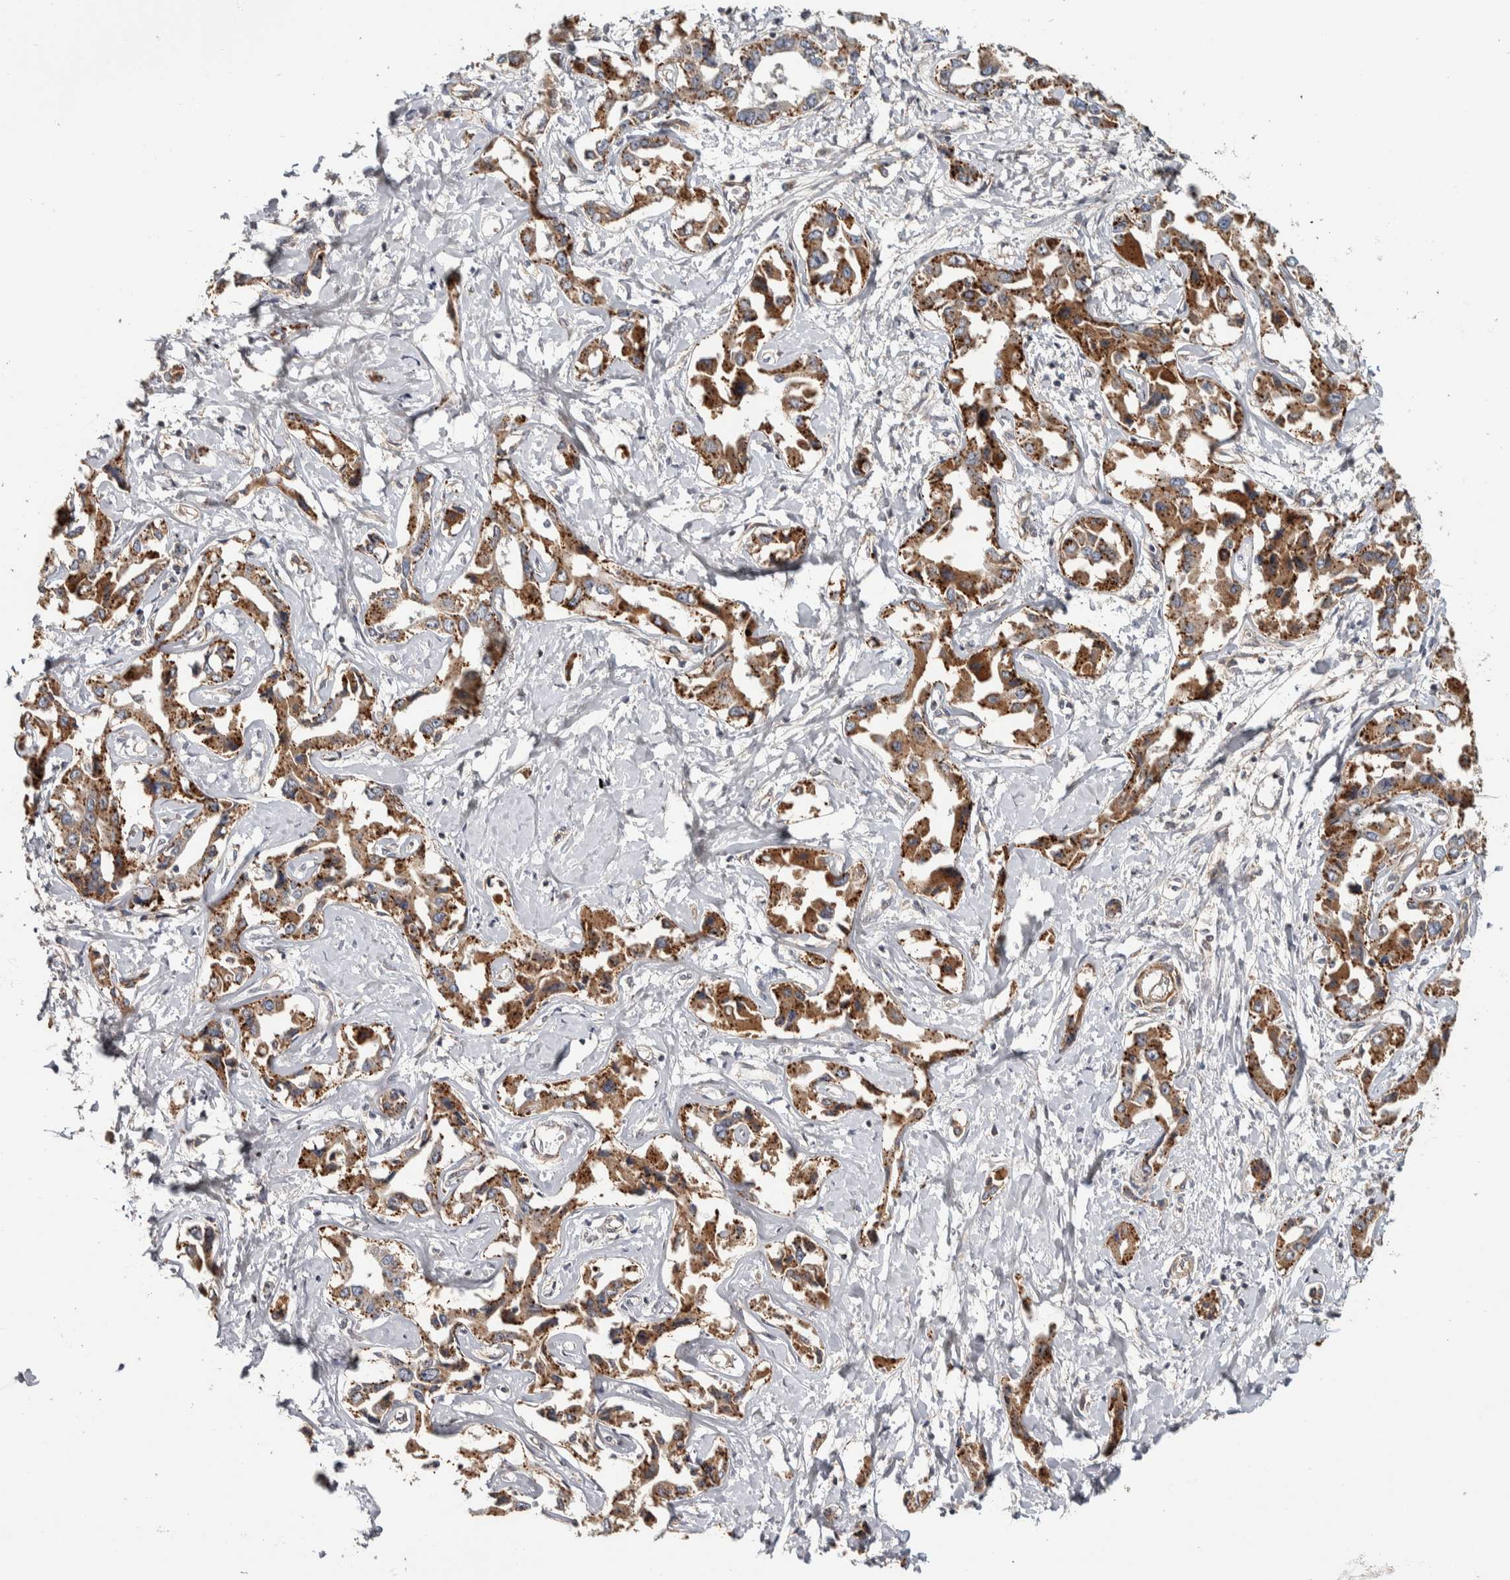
{"staining": {"intensity": "strong", "quantity": "25%-75%", "location": "cytoplasmic/membranous"}, "tissue": "liver cancer", "cell_type": "Tumor cells", "image_type": "cancer", "snomed": [{"axis": "morphology", "description": "Cholangiocarcinoma"}, {"axis": "topography", "description": "Liver"}], "caption": "A high amount of strong cytoplasmic/membranous staining is appreciated in about 25%-75% of tumor cells in liver cancer tissue.", "gene": "CHMP4C", "patient": {"sex": "male", "age": 59}}